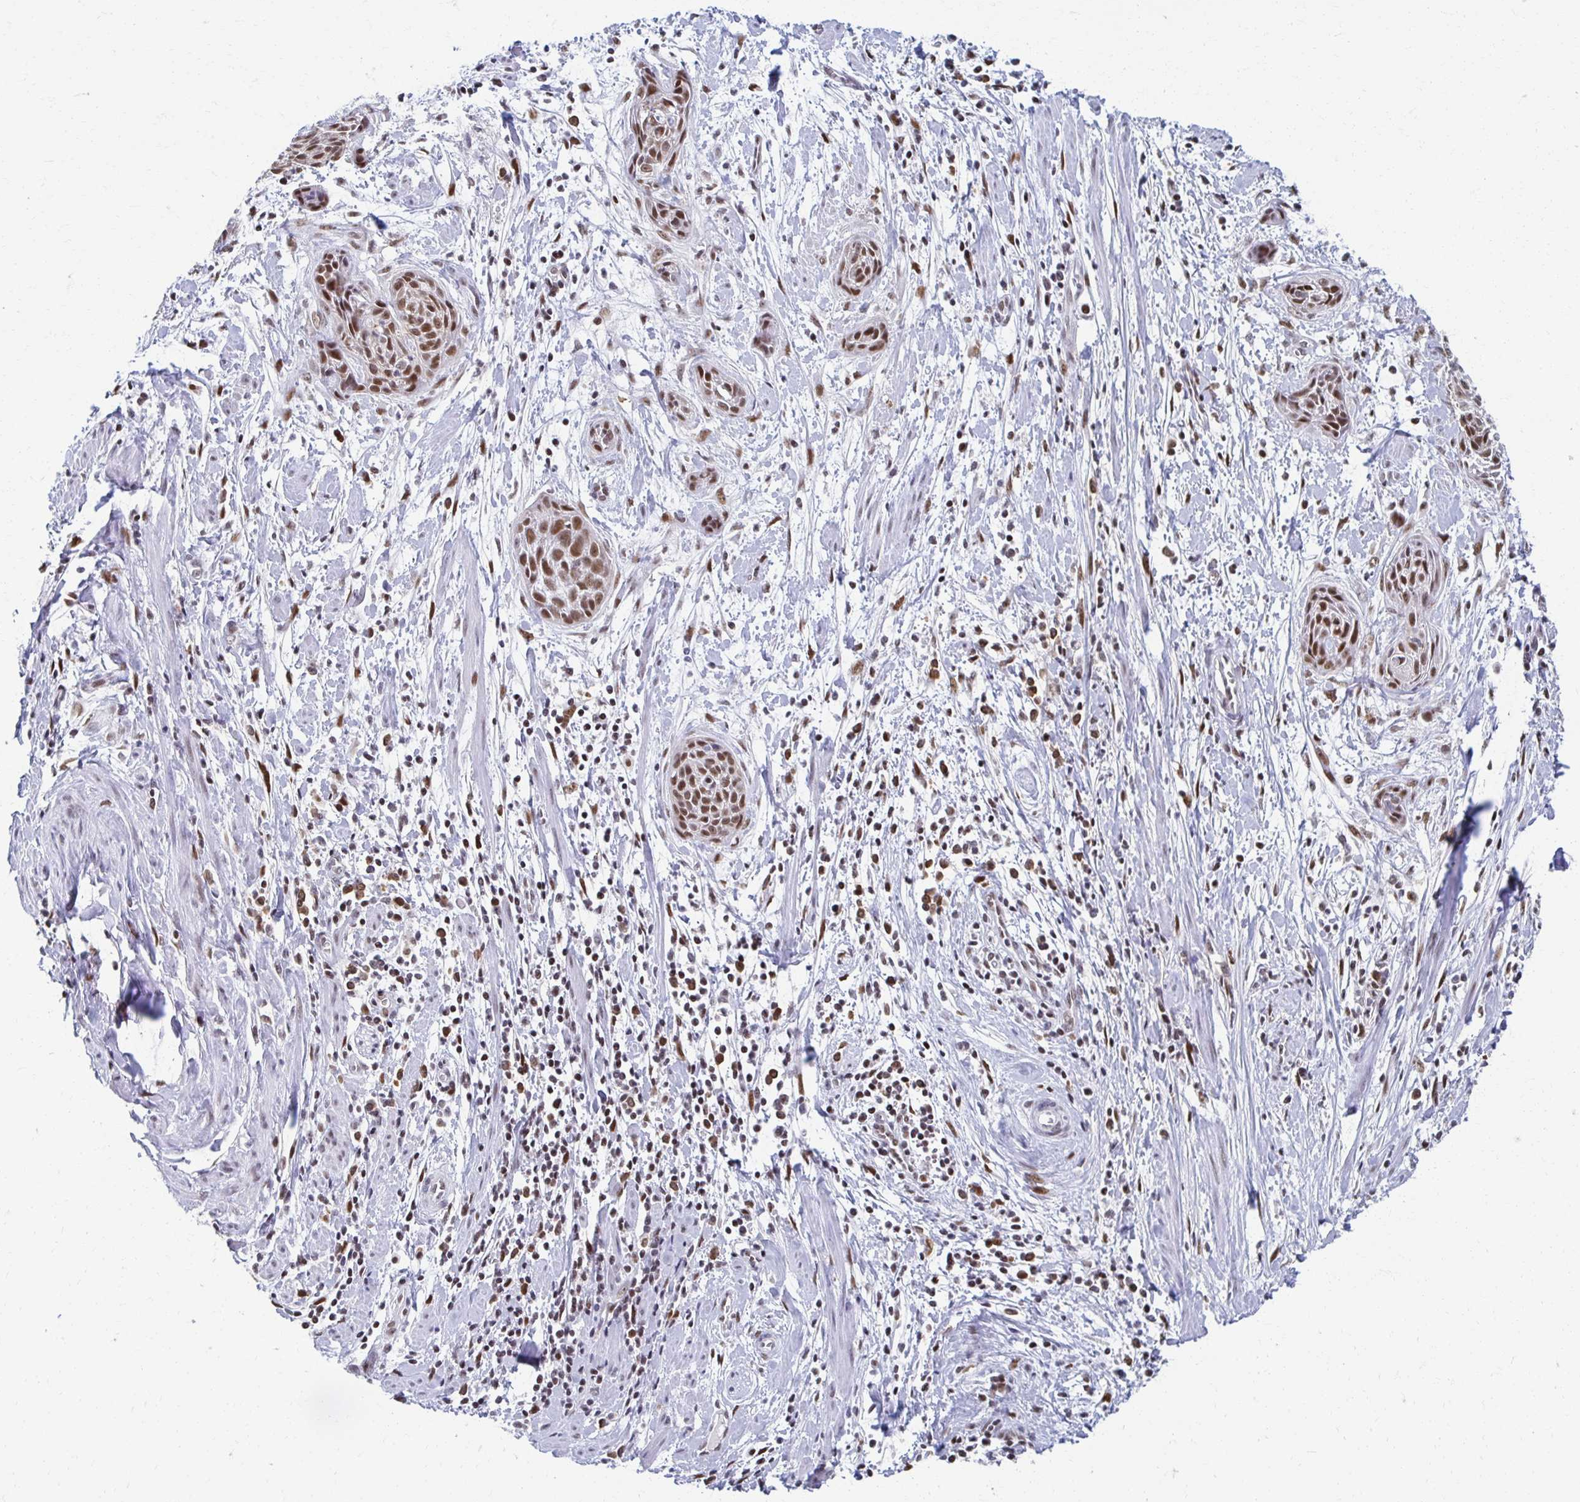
{"staining": {"intensity": "moderate", "quantity": ">75%", "location": "nuclear"}, "tissue": "cervical cancer", "cell_type": "Tumor cells", "image_type": "cancer", "snomed": [{"axis": "morphology", "description": "Squamous cell carcinoma, NOS"}, {"axis": "topography", "description": "Cervix"}], "caption": "A medium amount of moderate nuclear positivity is present in about >75% of tumor cells in cervical cancer tissue.", "gene": "IRF7", "patient": {"sex": "female", "age": 55}}